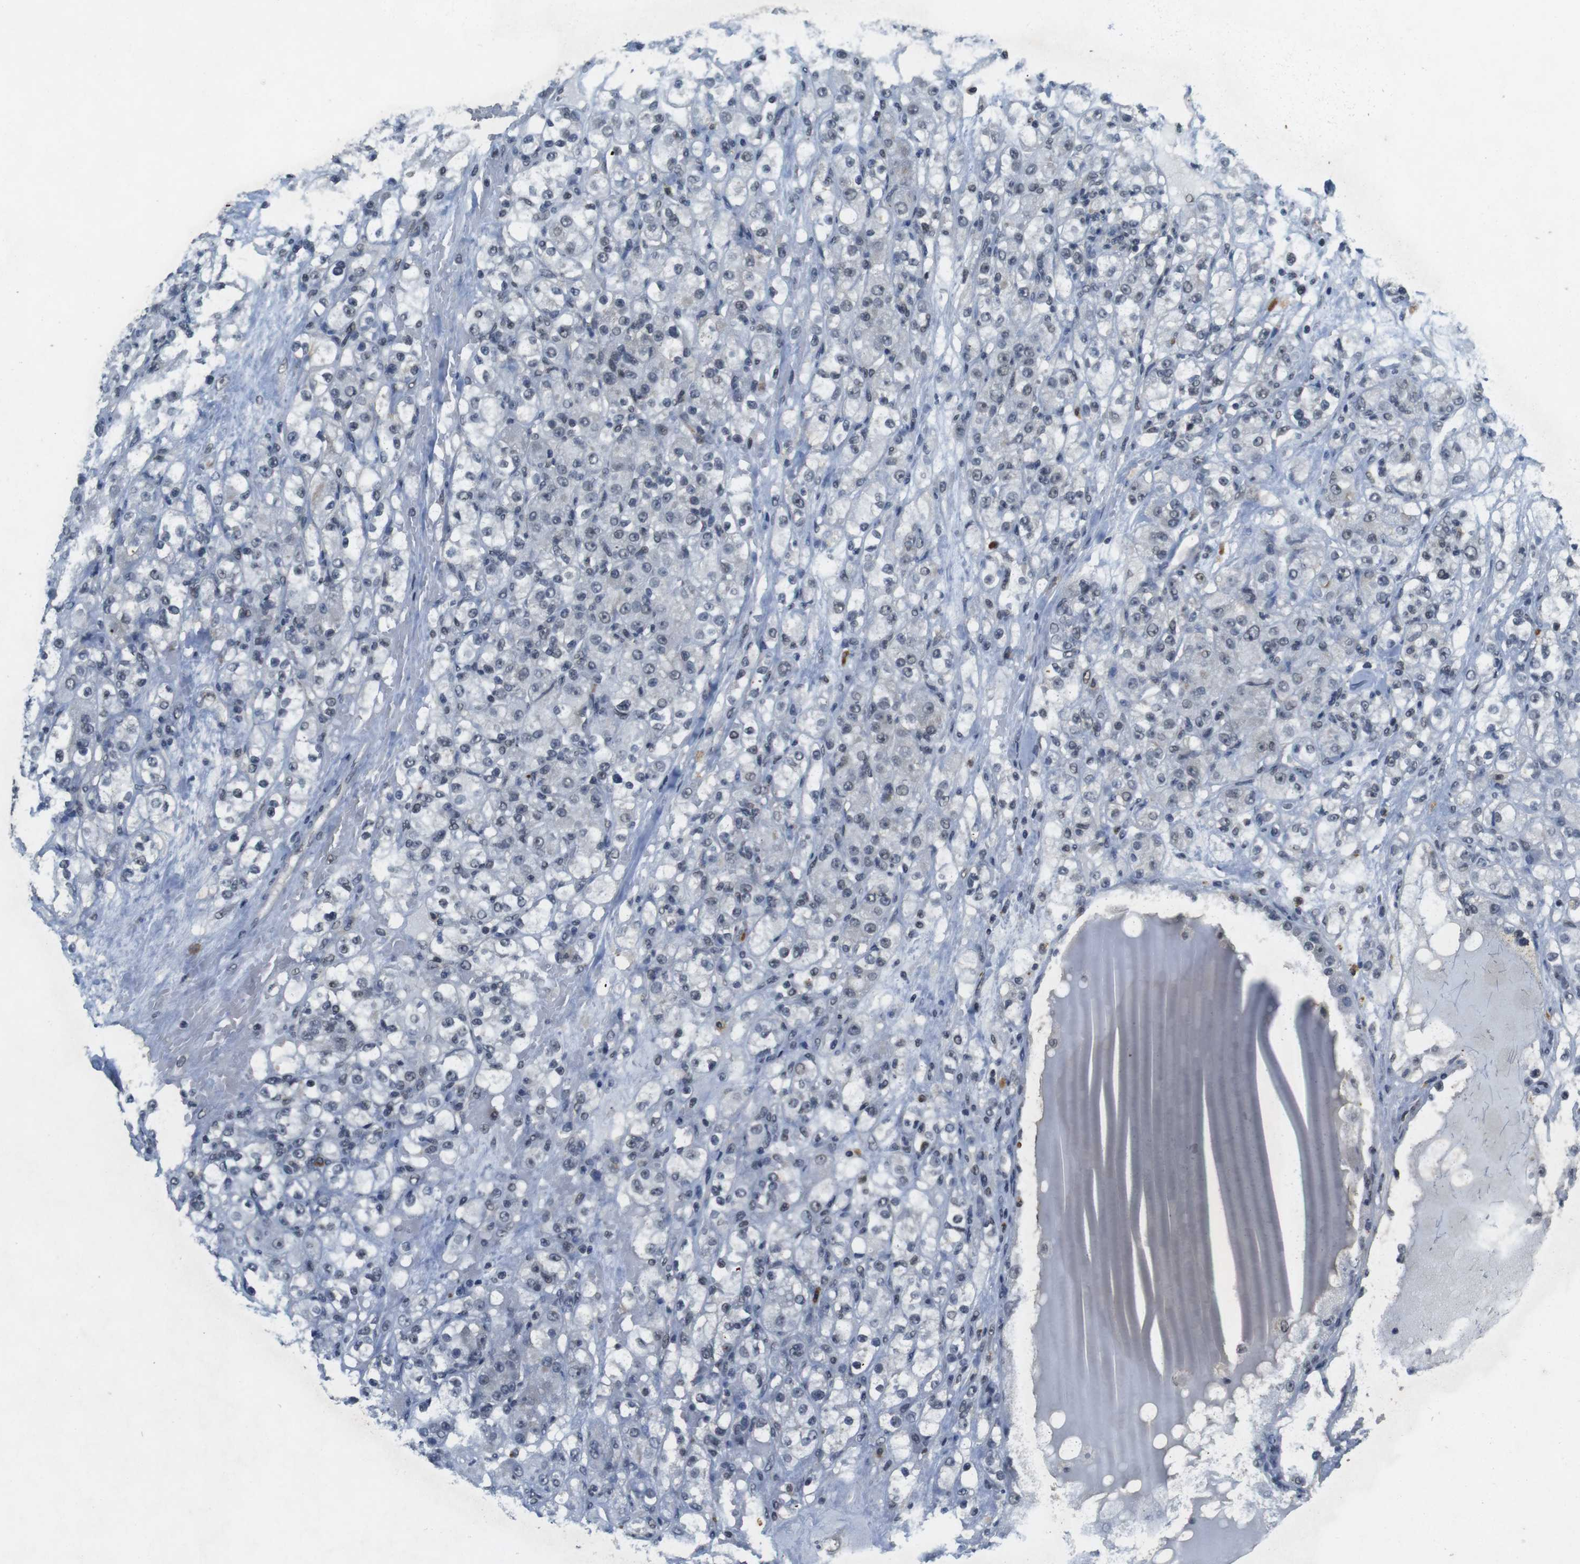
{"staining": {"intensity": "negative", "quantity": "none", "location": "none"}, "tissue": "renal cancer", "cell_type": "Tumor cells", "image_type": "cancer", "snomed": [{"axis": "morphology", "description": "Normal tissue, NOS"}, {"axis": "morphology", "description": "Adenocarcinoma, NOS"}, {"axis": "topography", "description": "Kidney"}], "caption": "This is a micrograph of immunohistochemistry (IHC) staining of renal cancer, which shows no expression in tumor cells.", "gene": "USP7", "patient": {"sex": "male", "age": 61}}